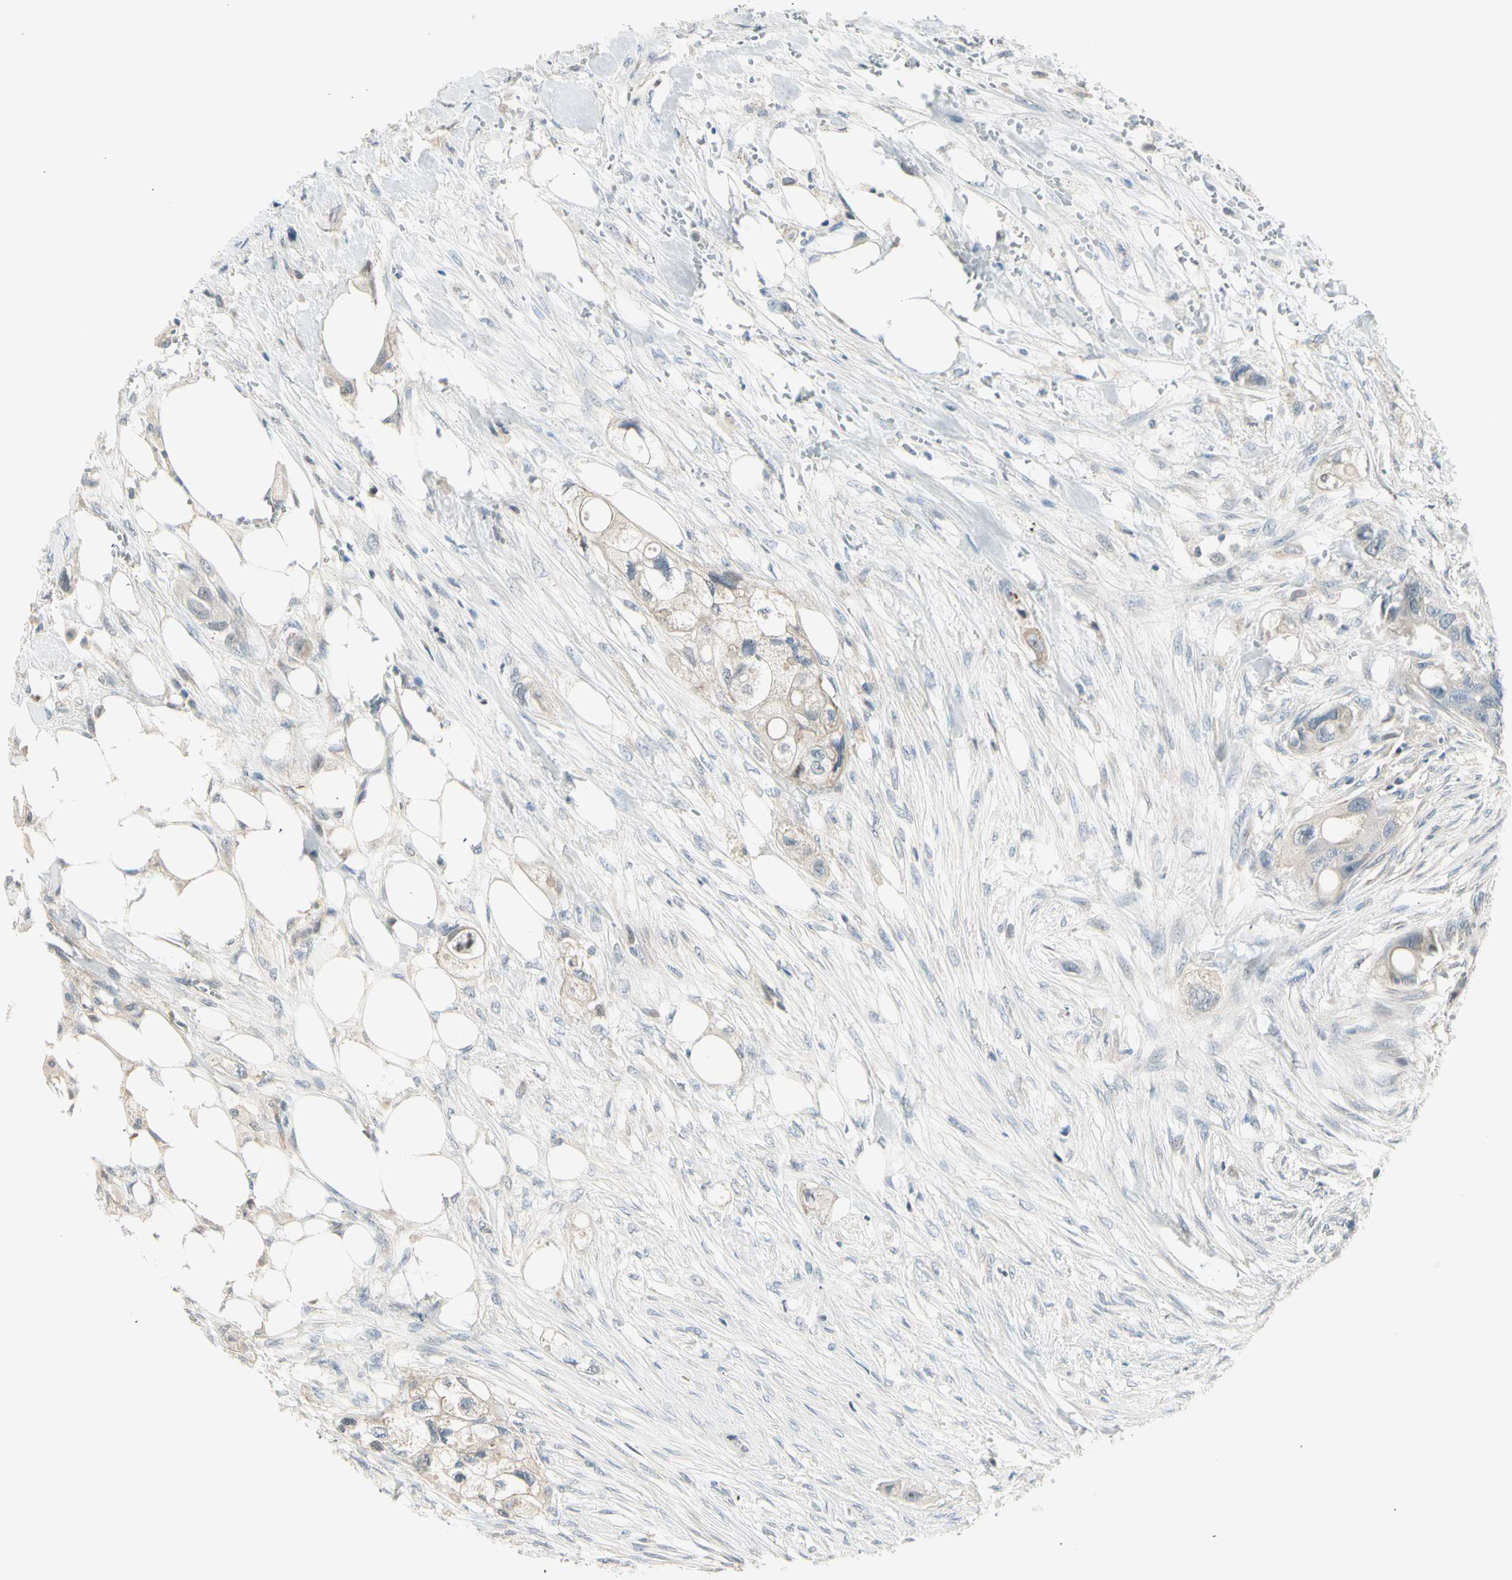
{"staining": {"intensity": "weak", "quantity": ">75%", "location": "cytoplasmic/membranous"}, "tissue": "colorectal cancer", "cell_type": "Tumor cells", "image_type": "cancer", "snomed": [{"axis": "morphology", "description": "Adenocarcinoma, NOS"}, {"axis": "topography", "description": "Colon"}], "caption": "Protein staining displays weak cytoplasmic/membranous staining in approximately >75% of tumor cells in adenocarcinoma (colorectal).", "gene": "SVBP", "patient": {"sex": "female", "age": 57}}